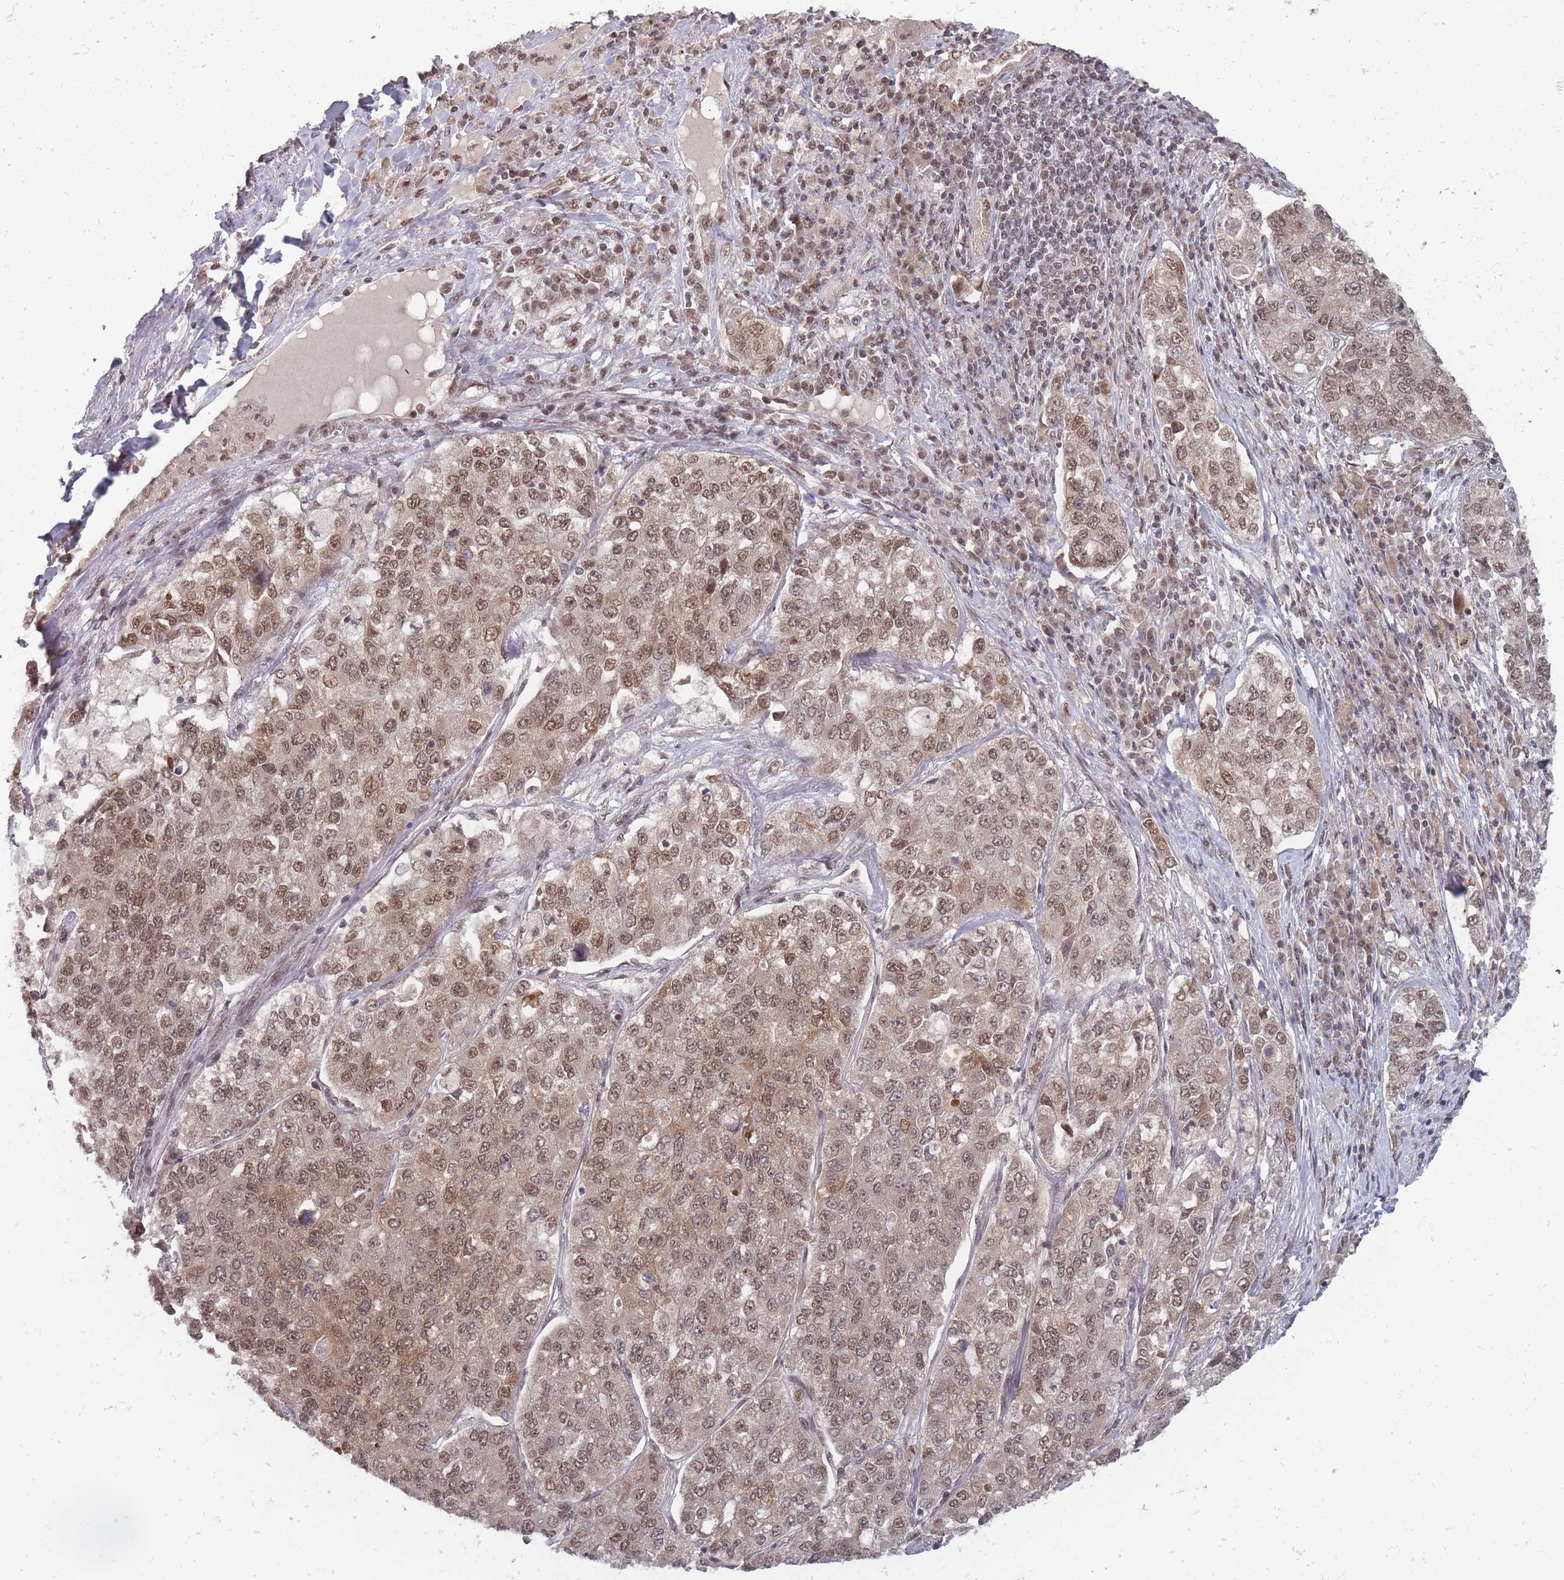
{"staining": {"intensity": "moderate", "quantity": ">75%", "location": "cytoplasmic/membranous,nuclear"}, "tissue": "lung cancer", "cell_type": "Tumor cells", "image_type": "cancer", "snomed": [{"axis": "morphology", "description": "Adenocarcinoma, NOS"}, {"axis": "topography", "description": "Lung"}], "caption": "High-magnification brightfield microscopy of lung adenocarcinoma stained with DAB (brown) and counterstained with hematoxylin (blue). tumor cells exhibit moderate cytoplasmic/membranous and nuclear expression is seen in about>75% of cells.", "gene": "TMED3", "patient": {"sex": "male", "age": 49}}